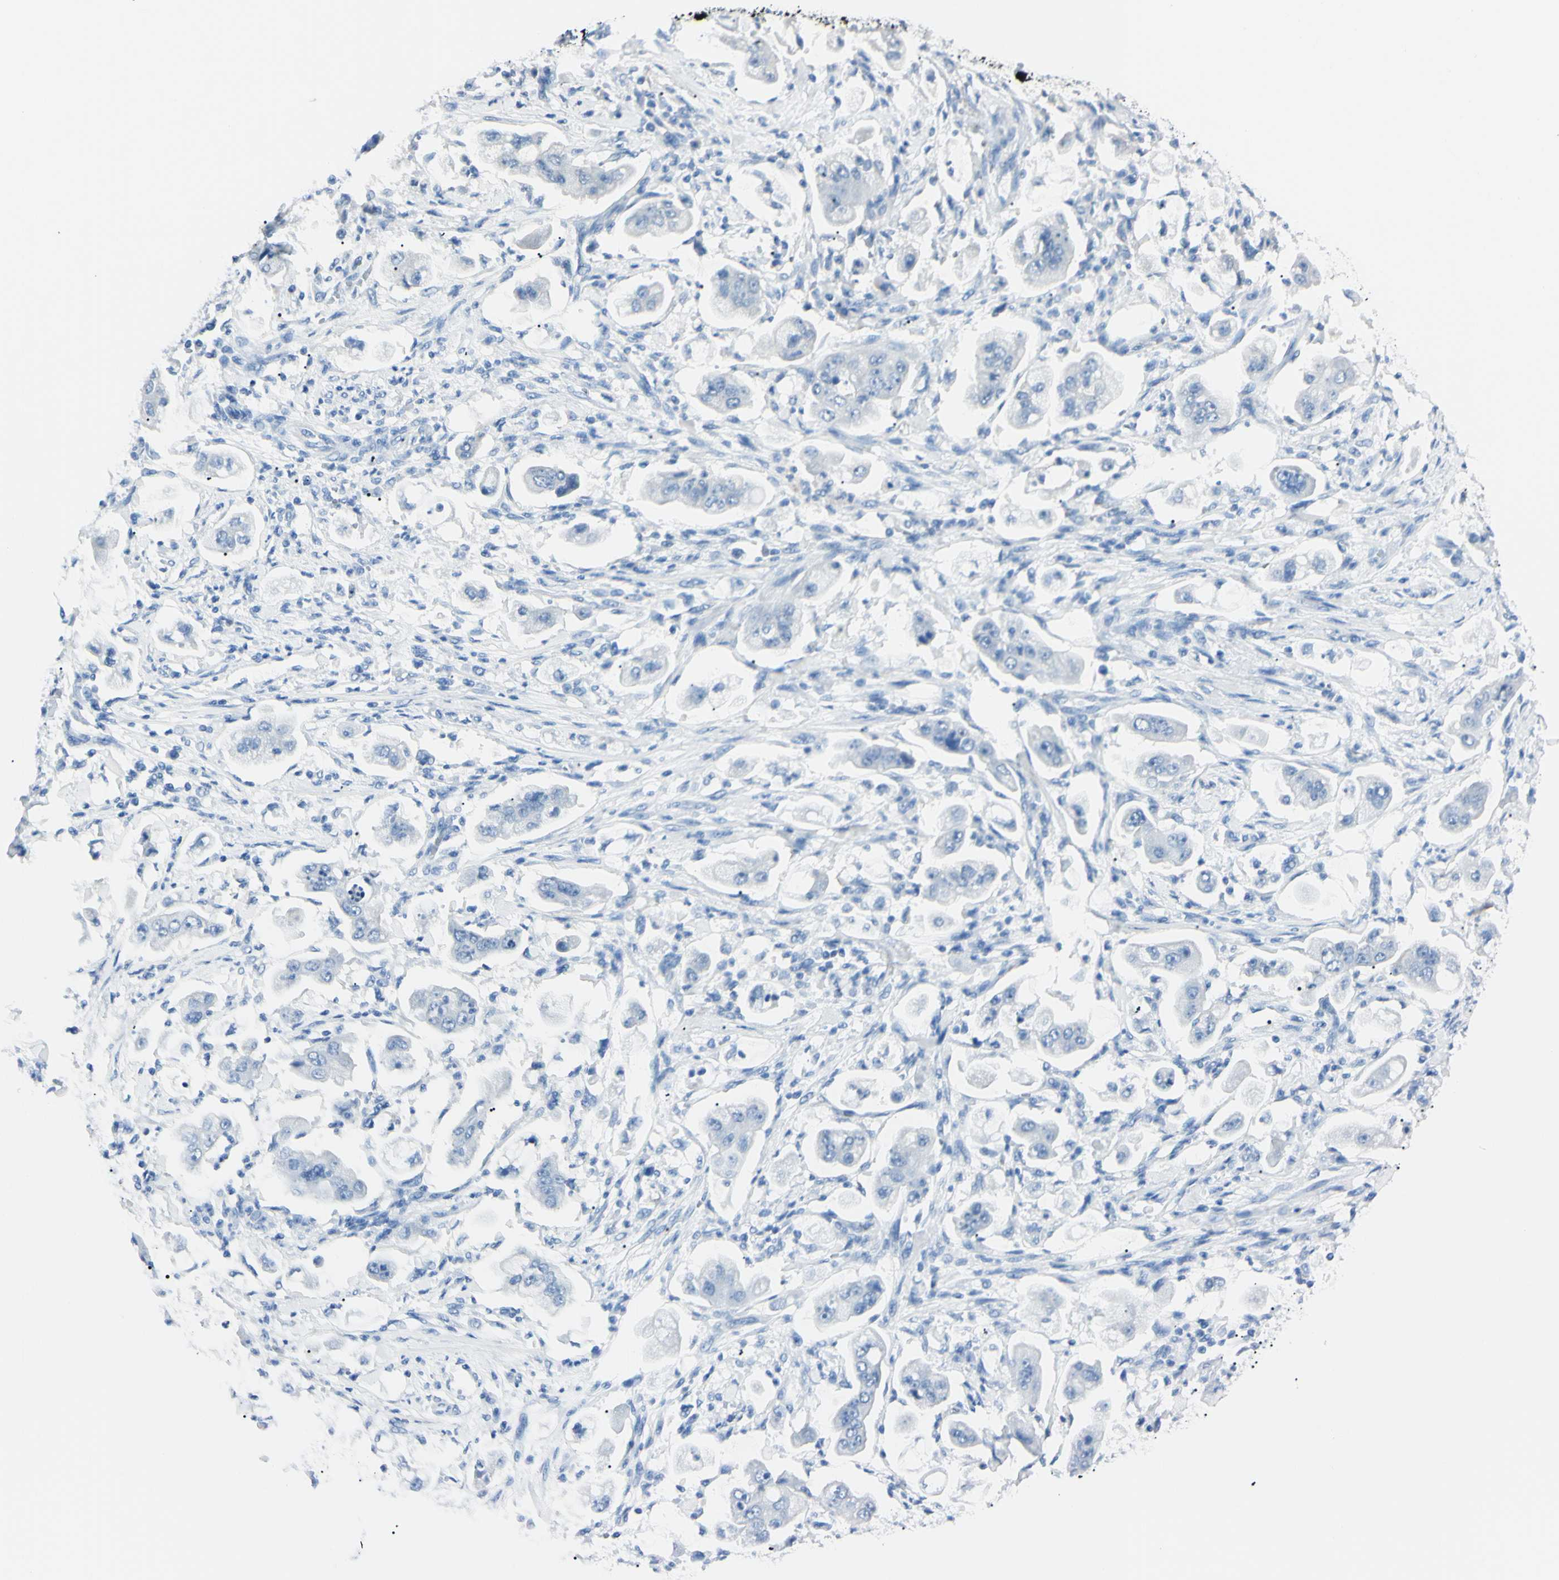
{"staining": {"intensity": "negative", "quantity": "none", "location": "none"}, "tissue": "stomach cancer", "cell_type": "Tumor cells", "image_type": "cancer", "snomed": [{"axis": "morphology", "description": "Adenocarcinoma, NOS"}, {"axis": "topography", "description": "Stomach"}], "caption": "Immunohistochemical staining of stomach cancer (adenocarcinoma) reveals no significant positivity in tumor cells. The staining is performed using DAB brown chromogen with nuclei counter-stained in using hematoxylin.", "gene": "FOLH1", "patient": {"sex": "male", "age": 62}}